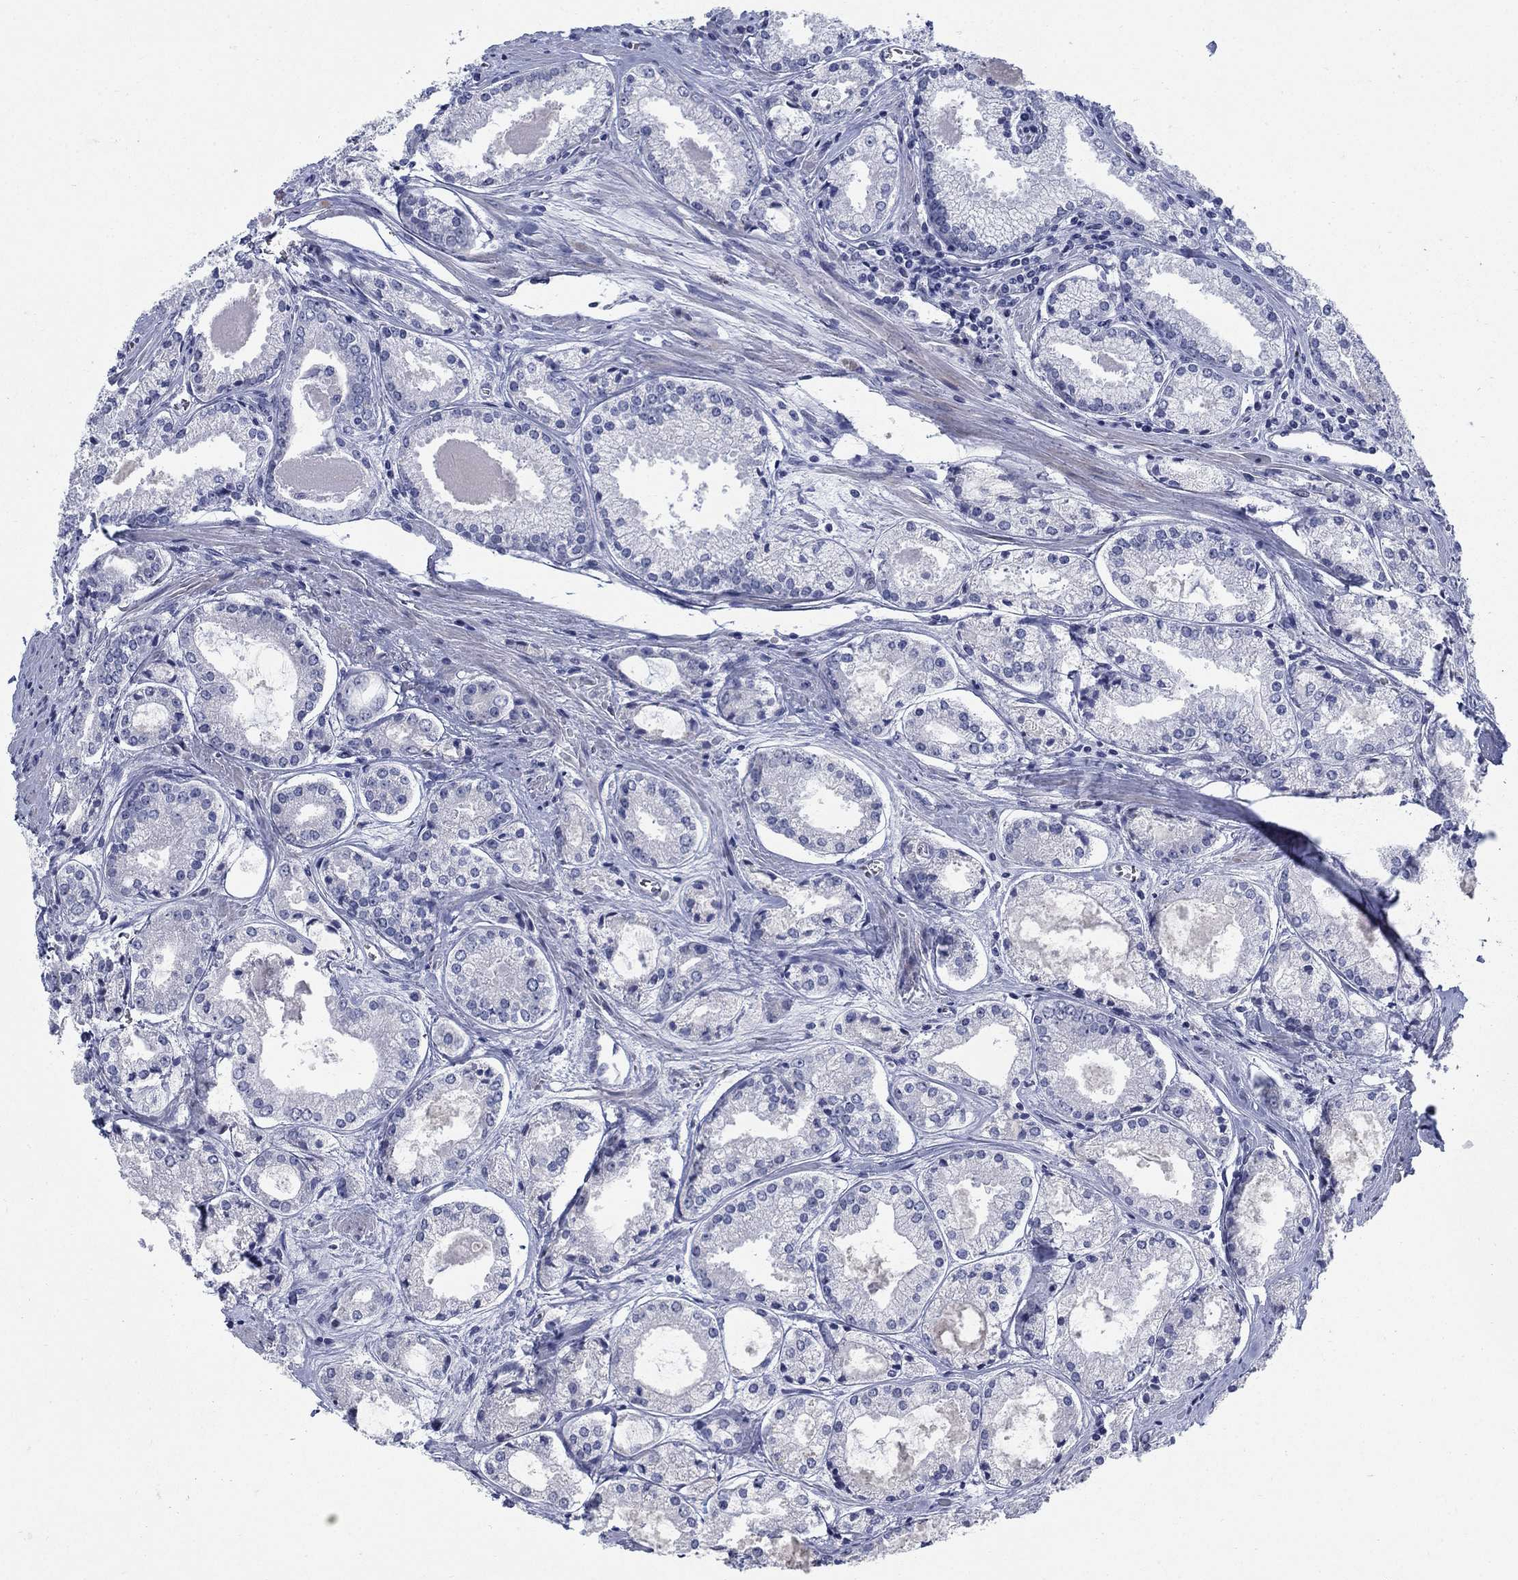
{"staining": {"intensity": "negative", "quantity": "none", "location": "none"}, "tissue": "prostate cancer", "cell_type": "Tumor cells", "image_type": "cancer", "snomed": [{"axis": "morphology", "description": "Adenocarcinoma, NOS"}, {"axis": "topography", "description": "Prostate"}], "caption": "This is an immunohistochemistry image of prostate cancer (adenocarcinoma). There is no positivity in tumor cells.", "gene": "DNER", "patient": {"sex": "male", "age": 72}}